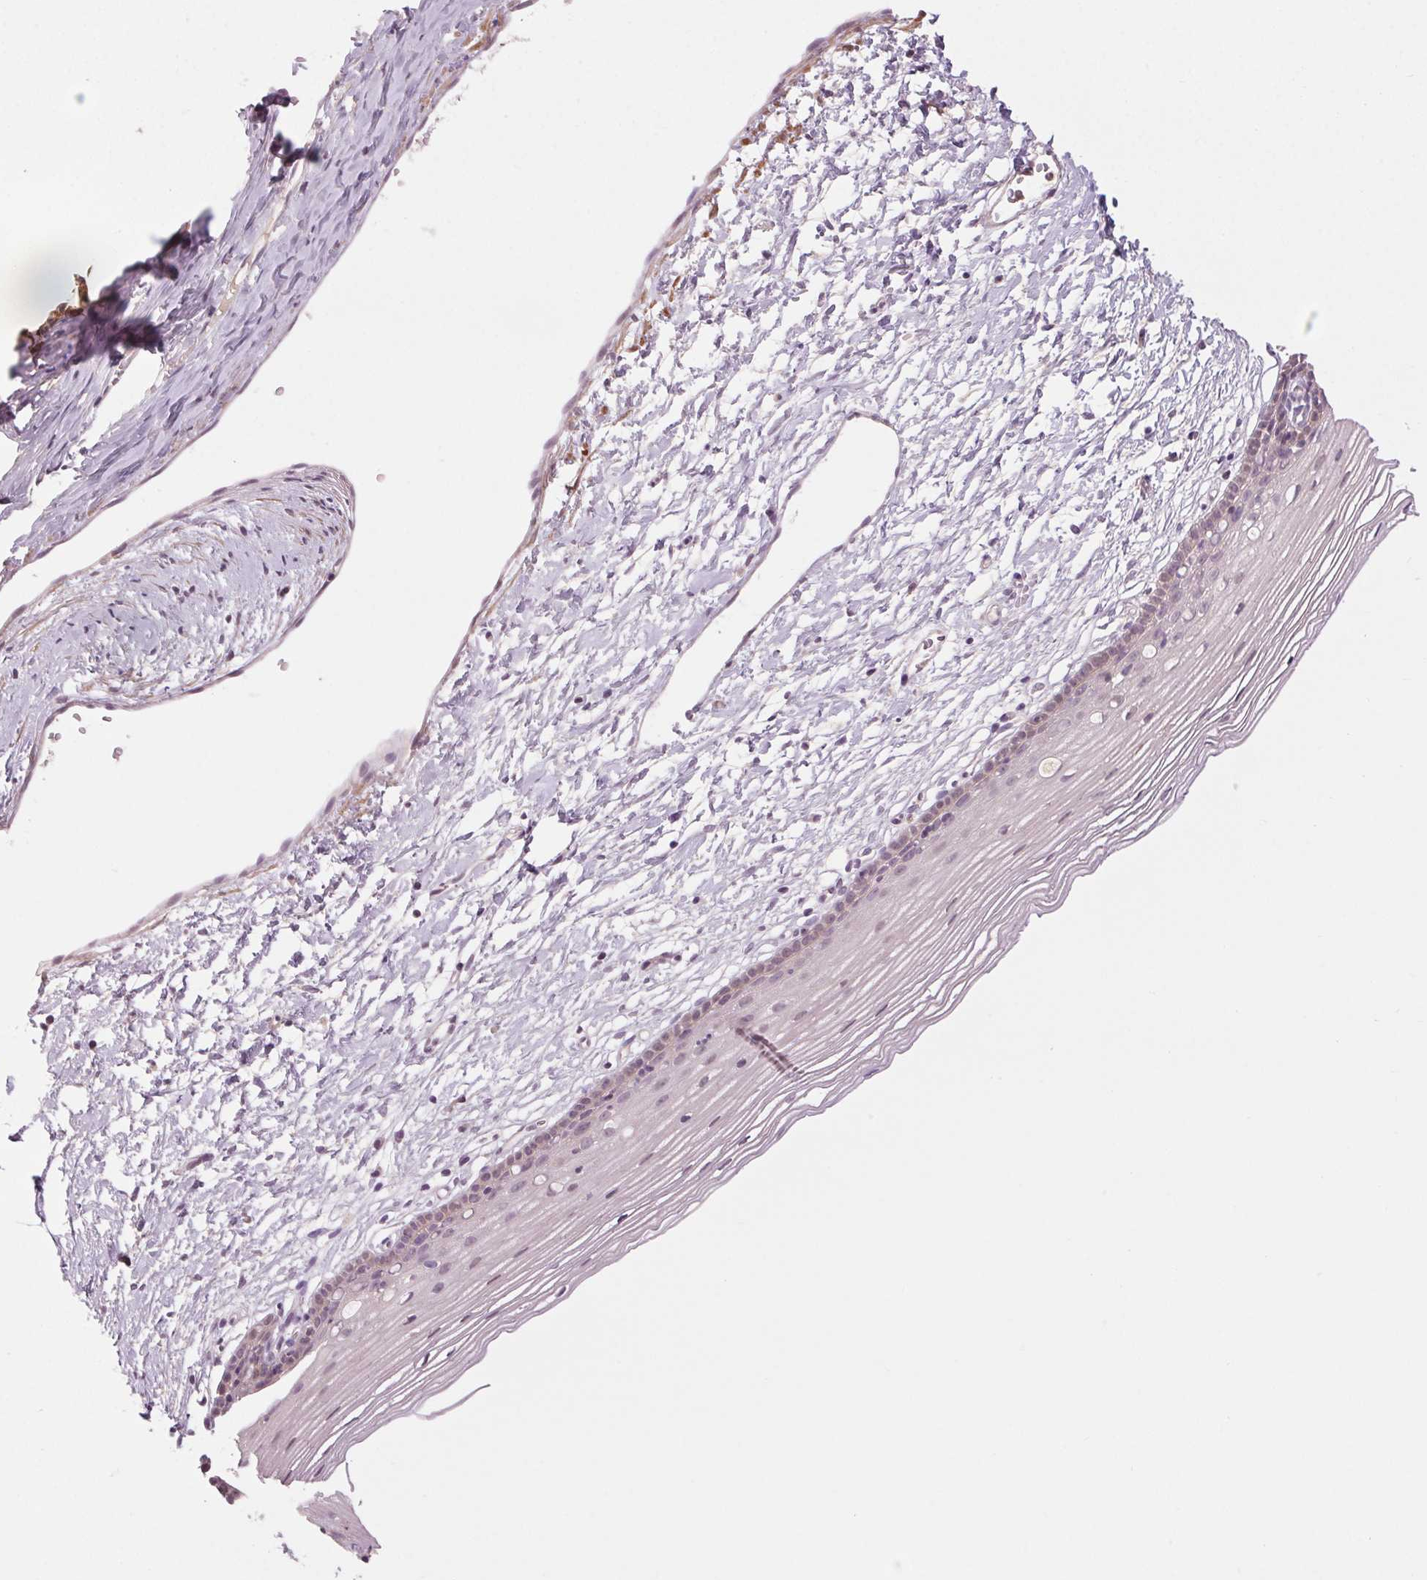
{"staining": {"intensity": "strong", "quantity": ">75%", "location": "cytoplasmic/membranous"}, "tissue": "cervix", "cell_type": "Glandular cells", "image_type": "normal", "snomed": [{"axis": "morphology", "description": "Normal tissue, NOS"}, {"axis": "topography", "description": "Cervix"}], "caption": "The micrograph demonstrates a brown stain indicating the presence of a protein in the cytoplasmic/membranous of glandular cells in cervix. Using DAB (brown) and hematoxylin (blue) stains, captured at high magnification using brightfield microscopy.", "gene": "HHLA2", "patient": {"sex": "female", "age": 40}}